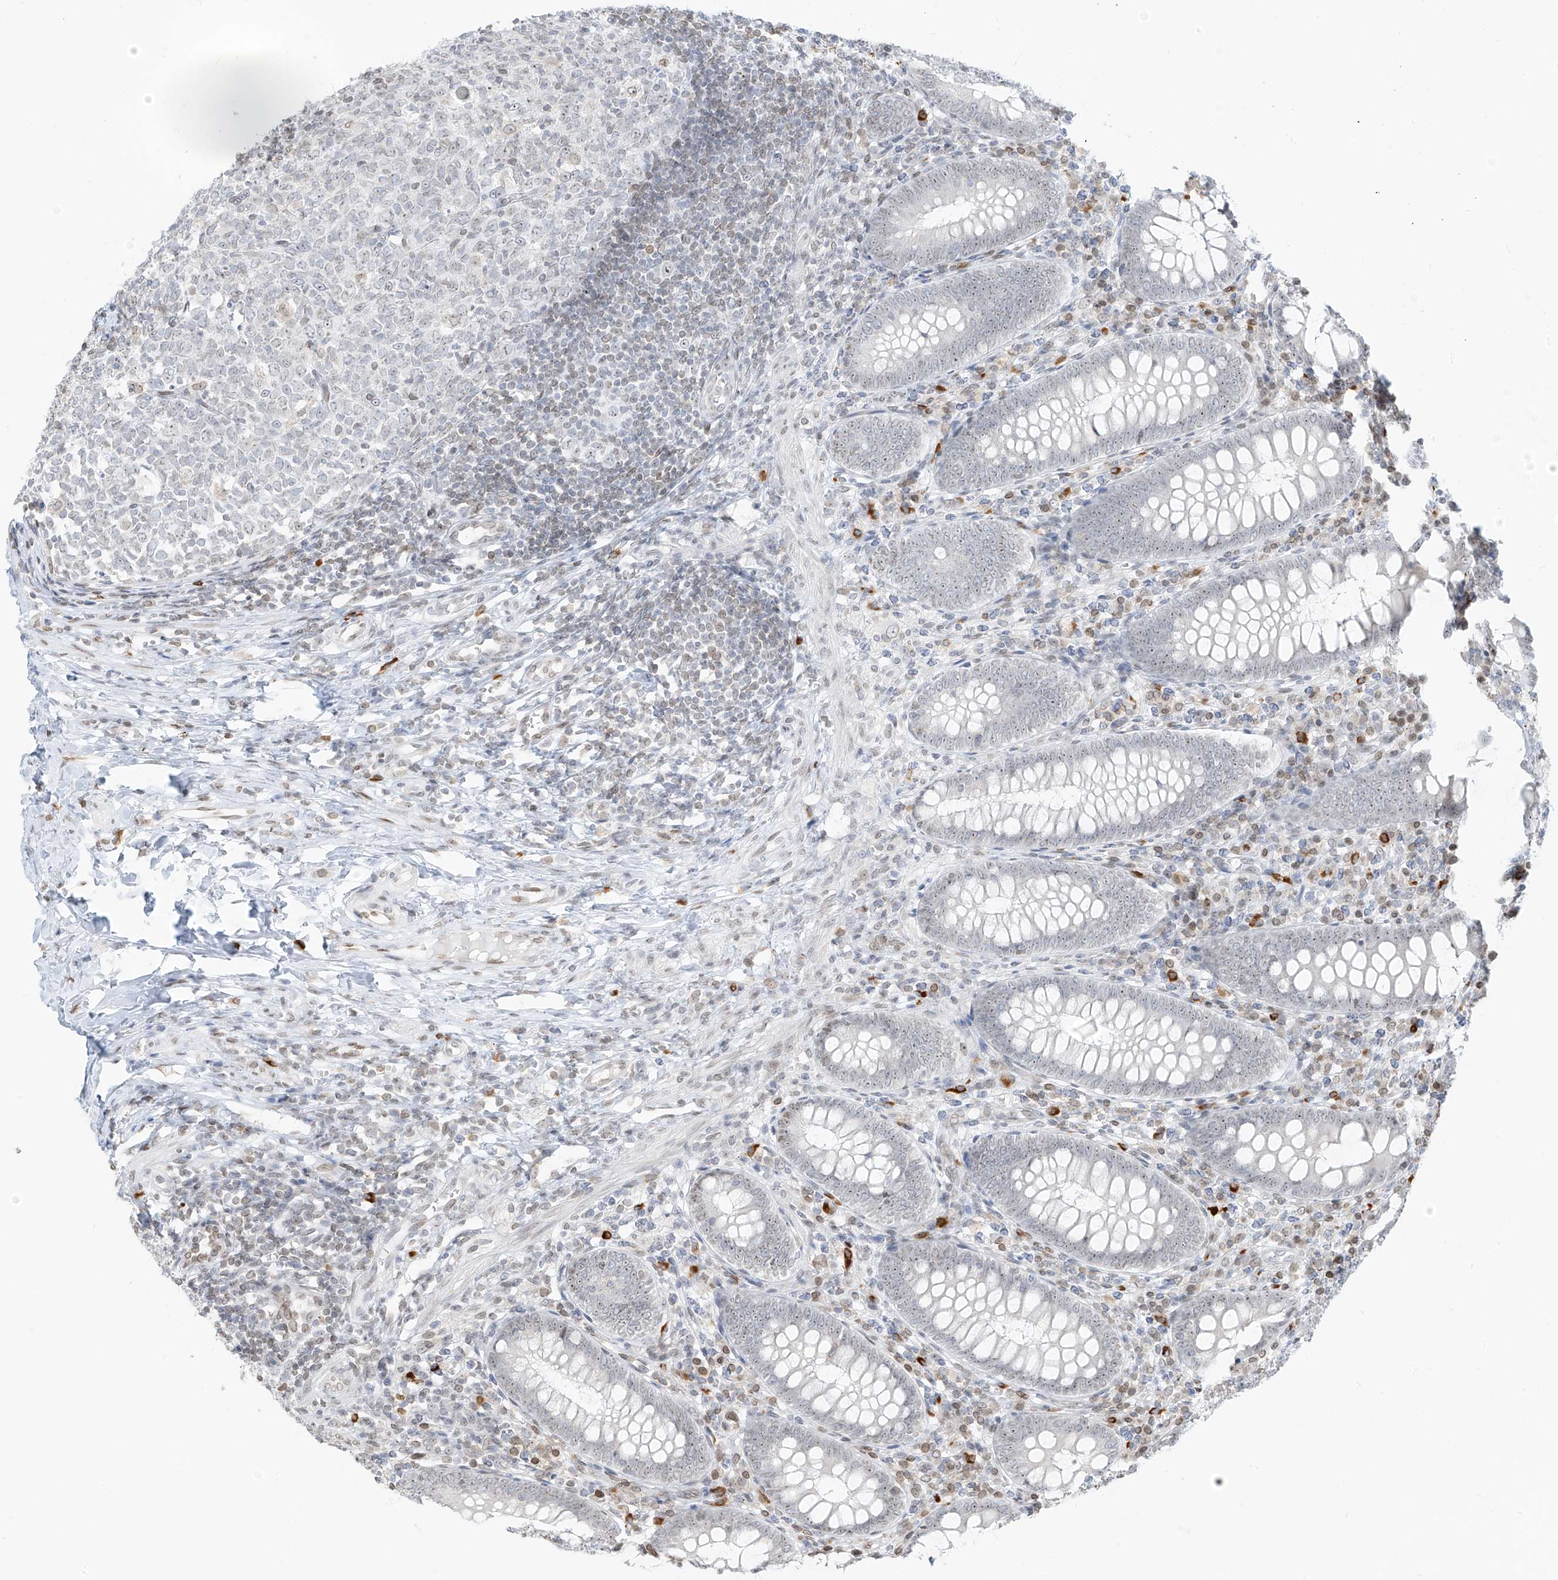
{"staining": {"intensity": "moderate", "quantity": "25%-75%", "location": "nuclear"}, "tissue": "appendix", "cell_type": "Glandular cells", "image_type": "normal", "snomed": [{"axis": "morphology", "description": "Normal tissue, NOS"}, {"axis": "topography", "description": "Appendix"}], "caption": "Appendix stained with DAB immunohistochemistry (IHC) displays medium levels of moderate nuclear positivity in approximately 25%-75% of glandular cells.", "gene": "SAMD15", "patient": {"sex": "male", "age": 14}}